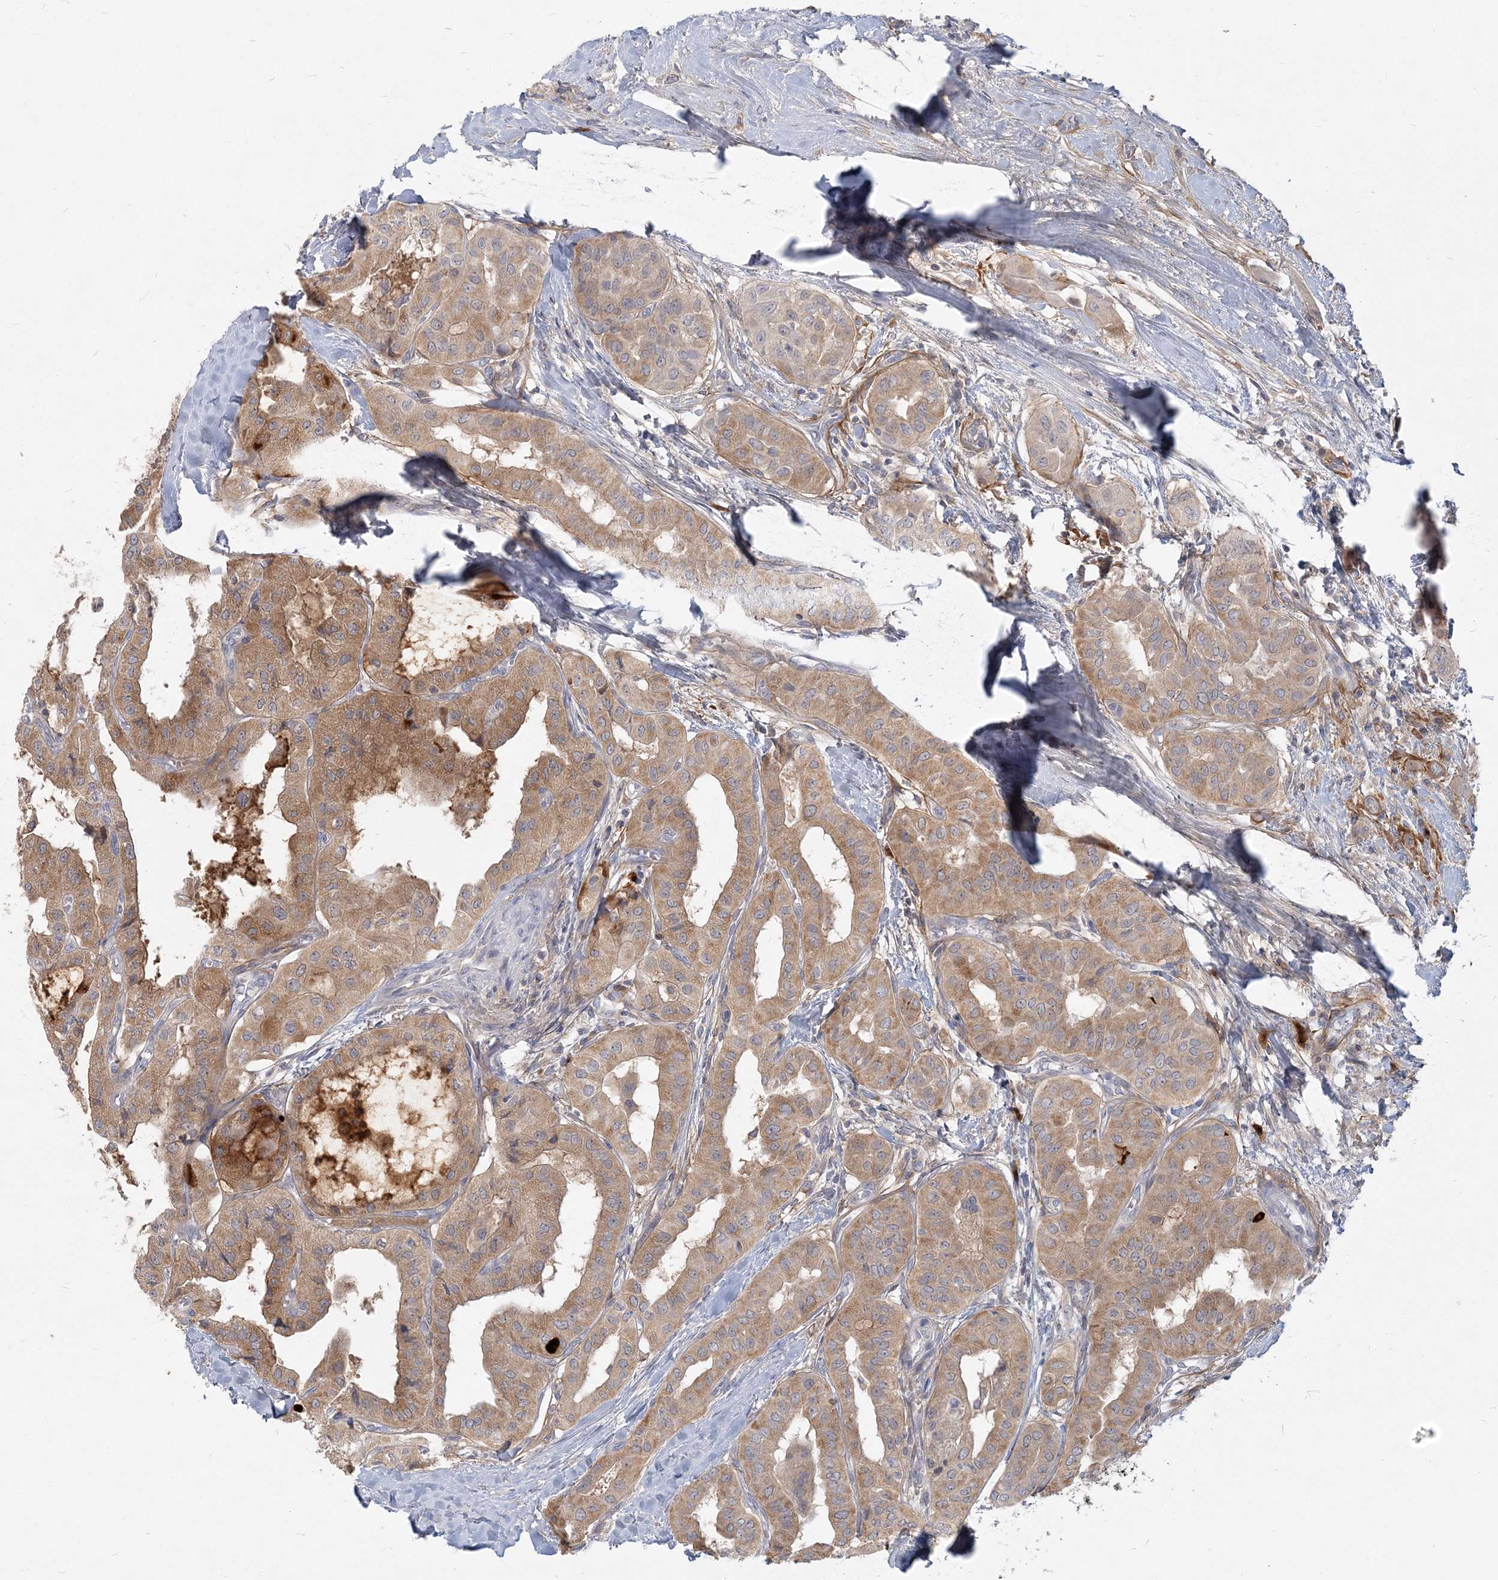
{"staining": {"intensity": "moderate", "quantity": ">75%", "location": "cytoplasmic/membranous"}, "tissue": "thyroid cancer", "cell_type": "Tumor cells", "image_type": "cancer", "snomed": [{"axis": "morphology", "description": "Papillary adenocarcinoma, NOS"}, {"axis": "topography", "description": "Thyroid gland"}], "caption": "Brown immunohistochemical staining in thyroid papillary adenocarcinoma shows moderate cytoplasmic/membranous staining in approximately >75% of tumor cells.", "gene": "GMPPA", "patient": {"sex": "female", "age": 59}}